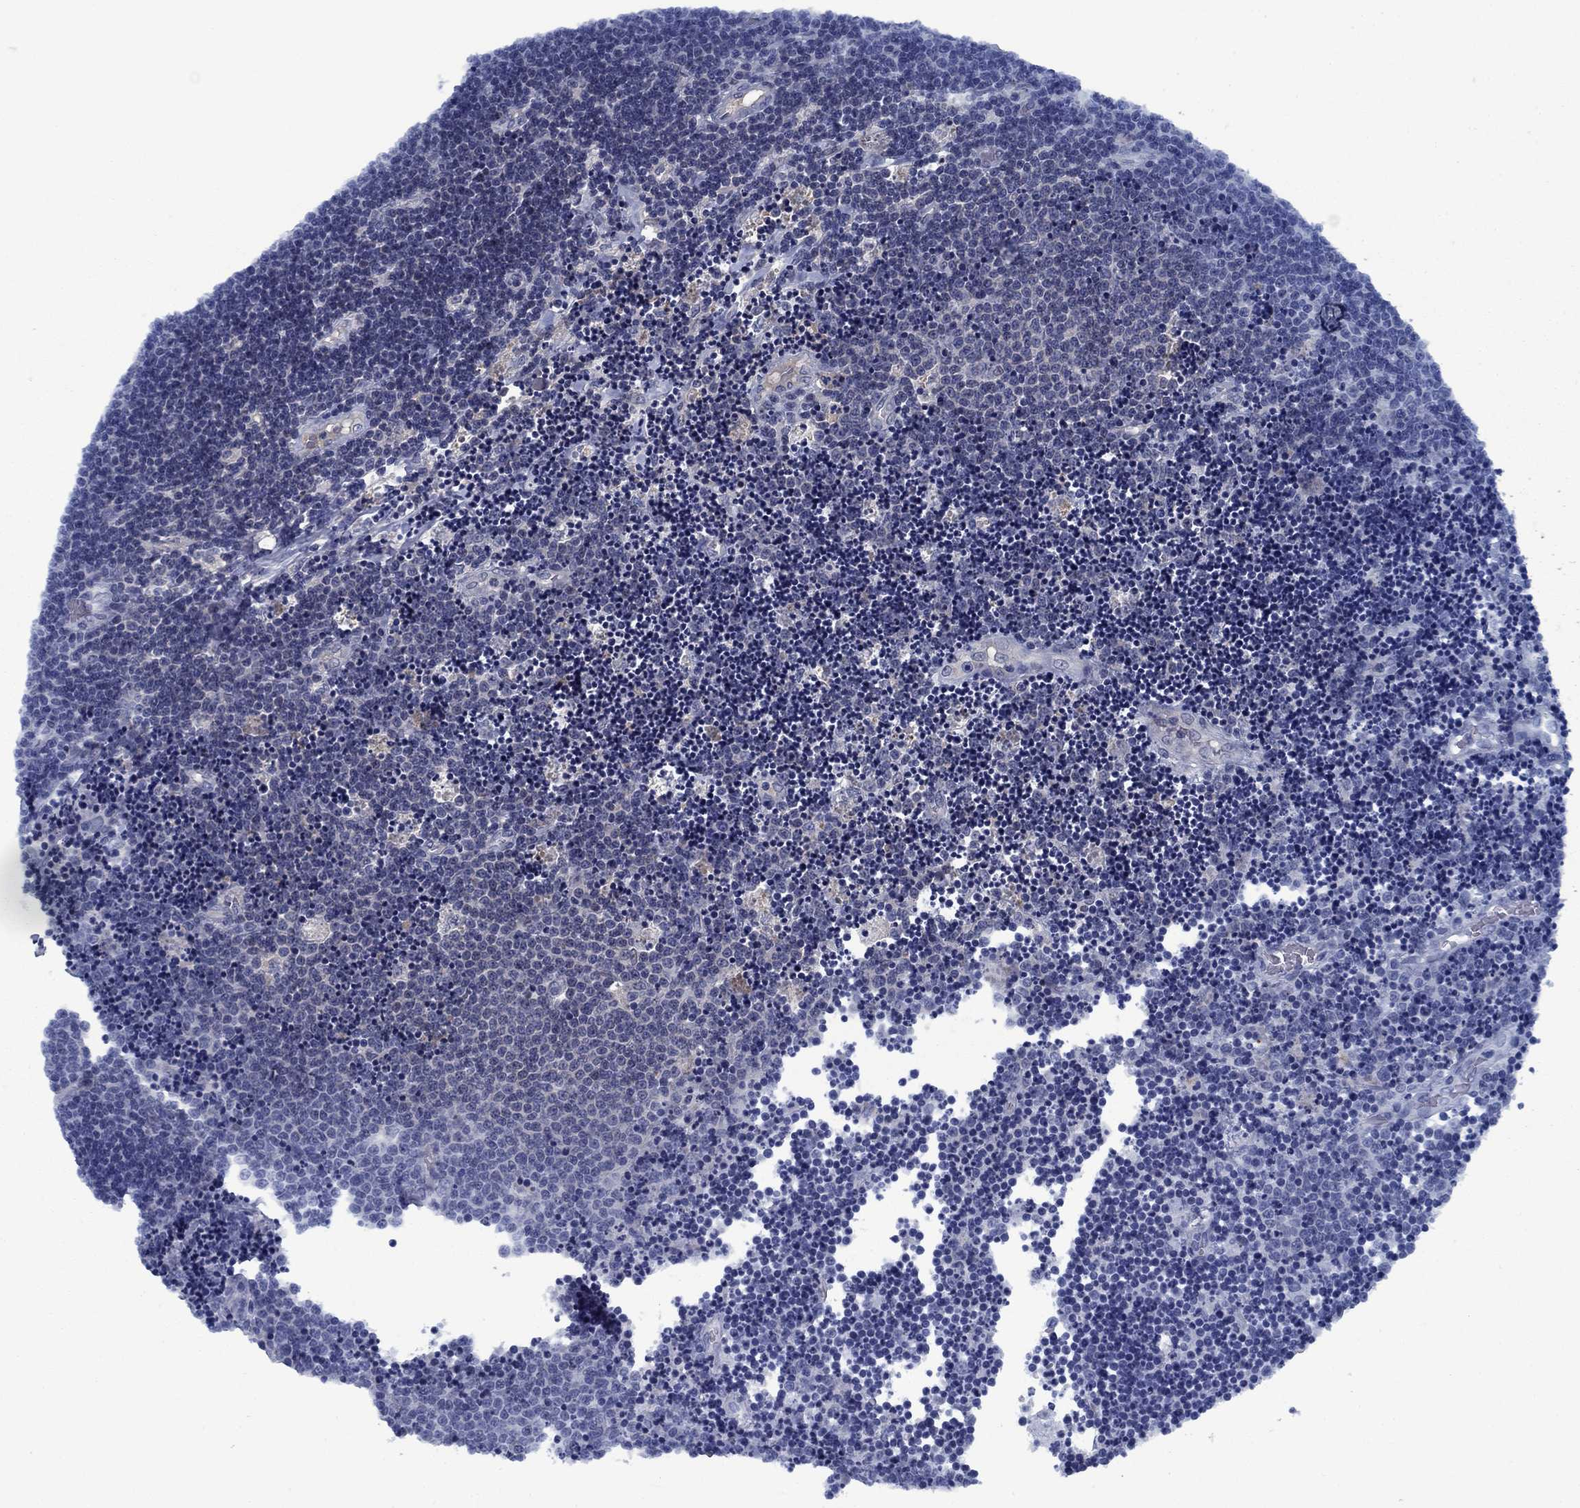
{"staining": {"intensity": "negative", "quantity": "none", "location": "none"}, "tissue": "lymphoma", "cell_type": "Tumor cells", "image_type": "cancer", "snomed": [{"axis": "morphology", "description": "Malignant lymphoma, non-Hodgkin's type, Low grade"}, {"axis": "topography", "description": "Brain"}], "caption": "A histopathology image of human lymphoma is negative for staining in tumor cells.", "gene": "PNMA8A", "patient": {"sex": "female", "age": 66}}